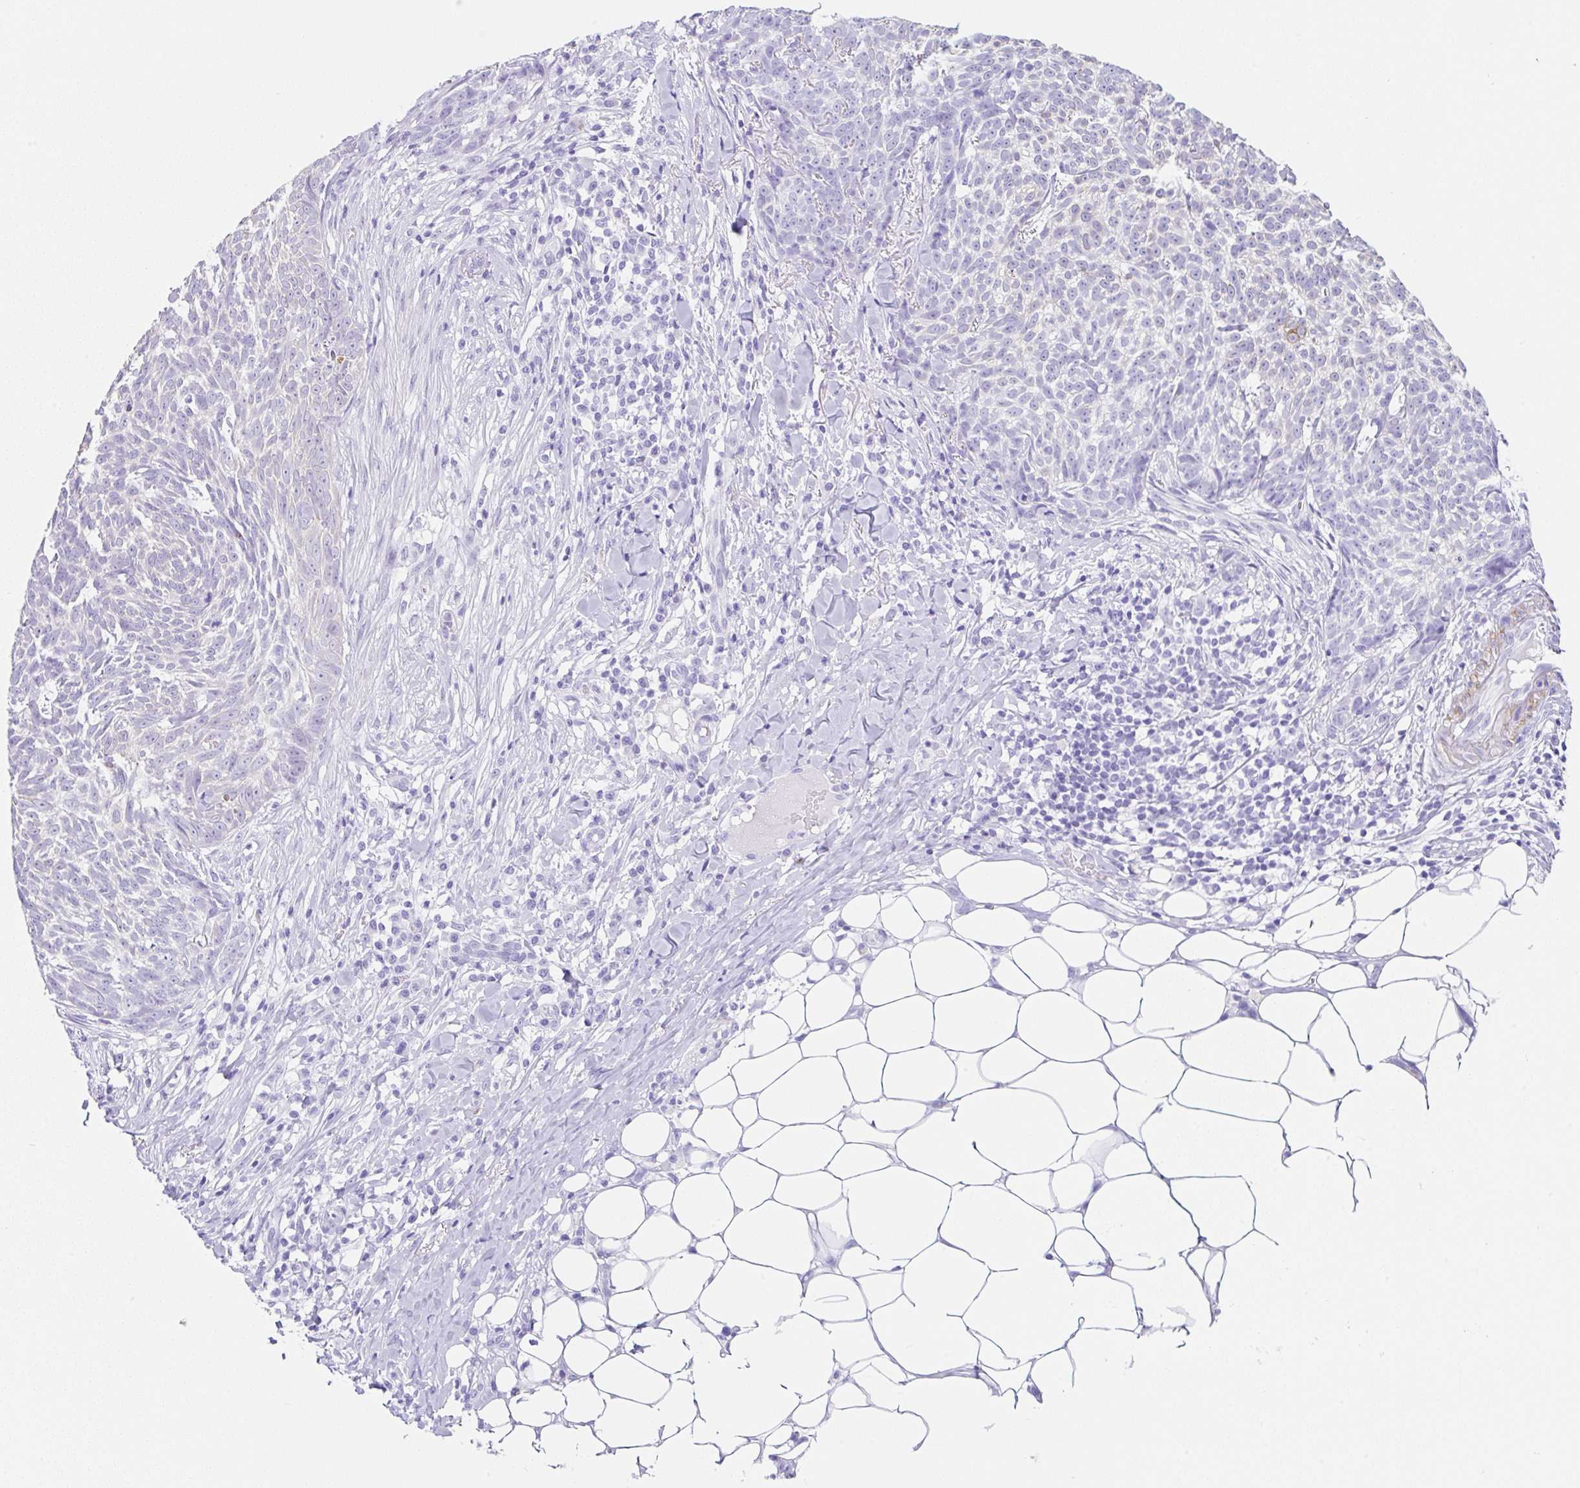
{"staining": {"intensity": "negative", "quantity": "none", "location": "none"}, "tissue": "skin cancer", "cell_type": "Tumor cells", "image_type": "cancer", "snomed": [{"axis": "morphology", "description": "Basal cell carcinoma"}, {"axis": "topography", "description": "Skin"}], "caption": "High magnification brightfield microscopy of skin basal cell carcinoma stained with DAB (3,3'-diaminobenzidine) (brown) and counterstained with hematoxylin (blue): tumor cells show no significant expression.", "gene": "CLDND2", "patient": {"sex": "female", "age": 93}}